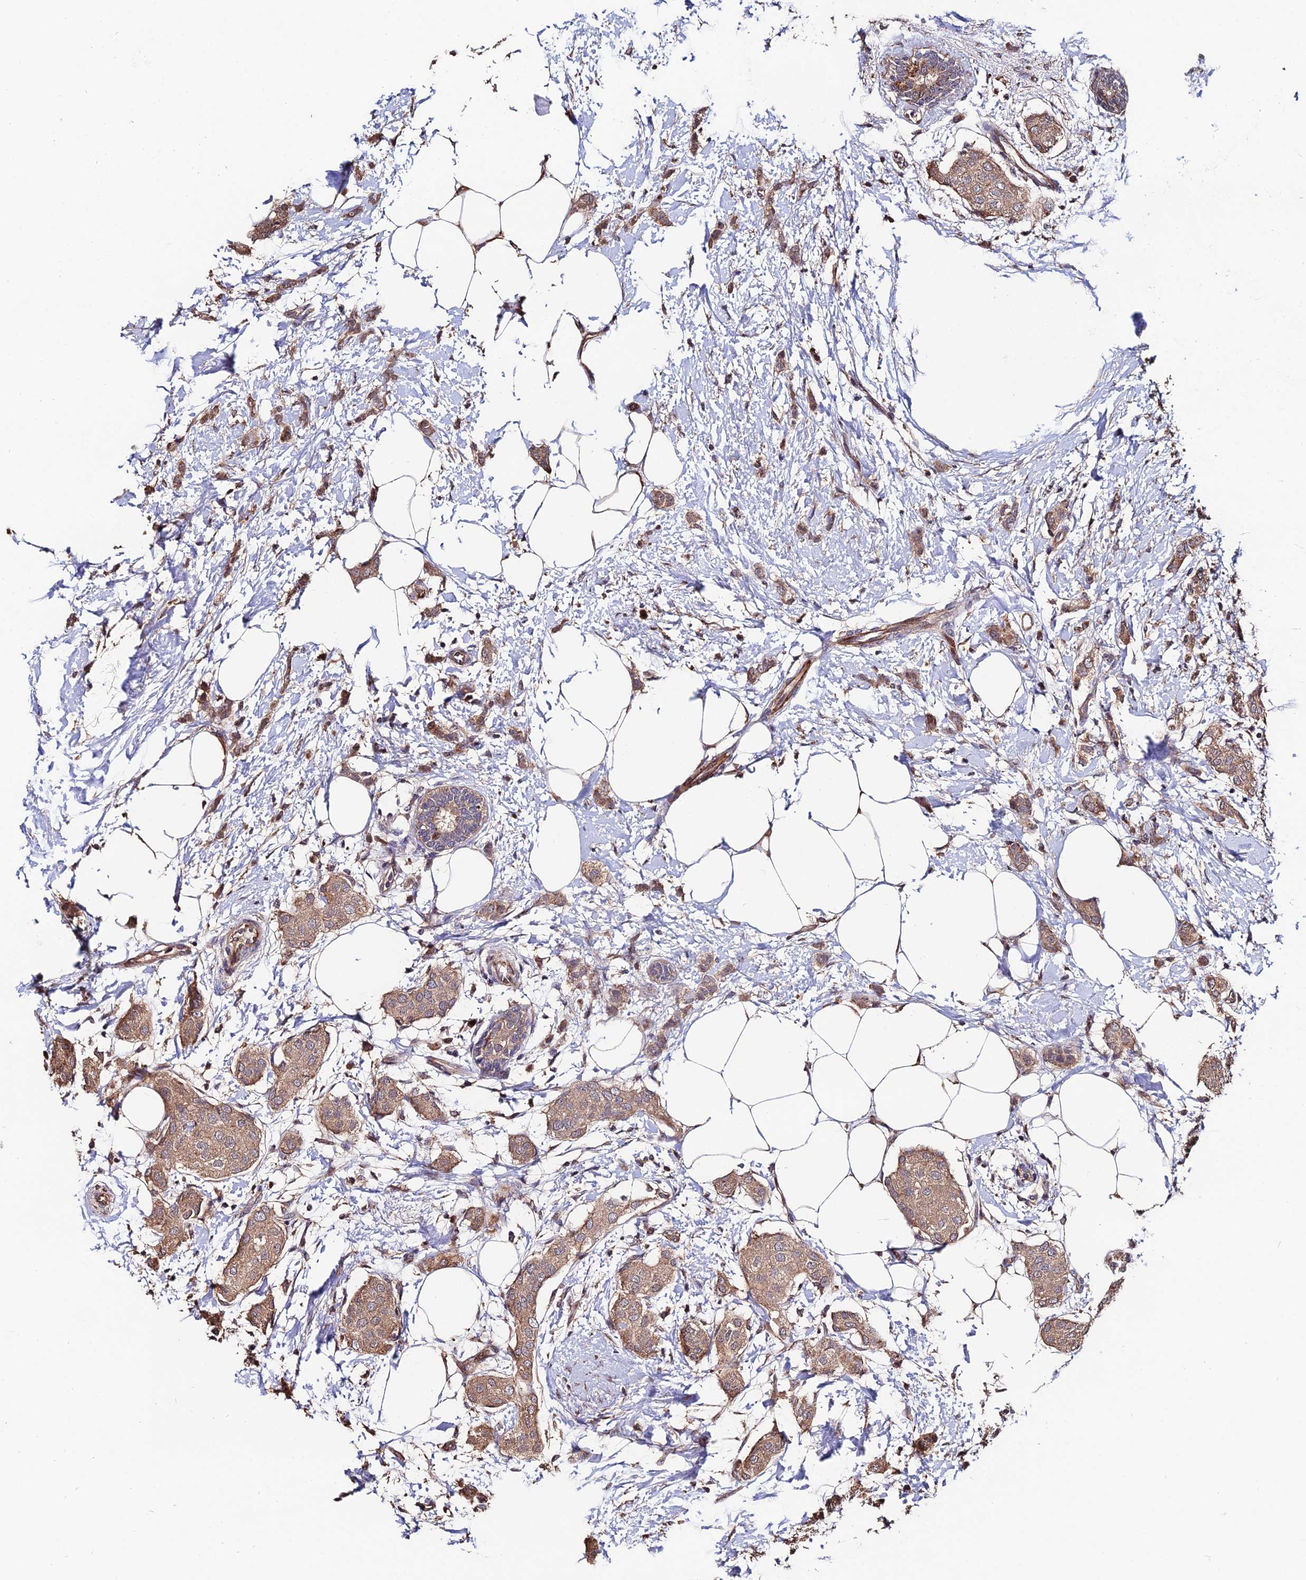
{"staining": {"intensity": "moderate", "quantity": ">75%", "location": "cytoplasmic/membranous"}, "tissue": "breast cancer", "cell_type": "Tumor cells", "image_type": "cancer", "snomed": [{"axis": "morphology", "description": "Duct carcinoma"}, {"axis": "topography", "description": "Breast"}], "caption": "The micrograph displays a brown stain indicating the presence of a protein in the cytoplasmic/membranous of tumor cells in breast infiltrating ductal carcinoma.", "gene": "ACTR5", "patient": {"sex": "female", "age": 72}}